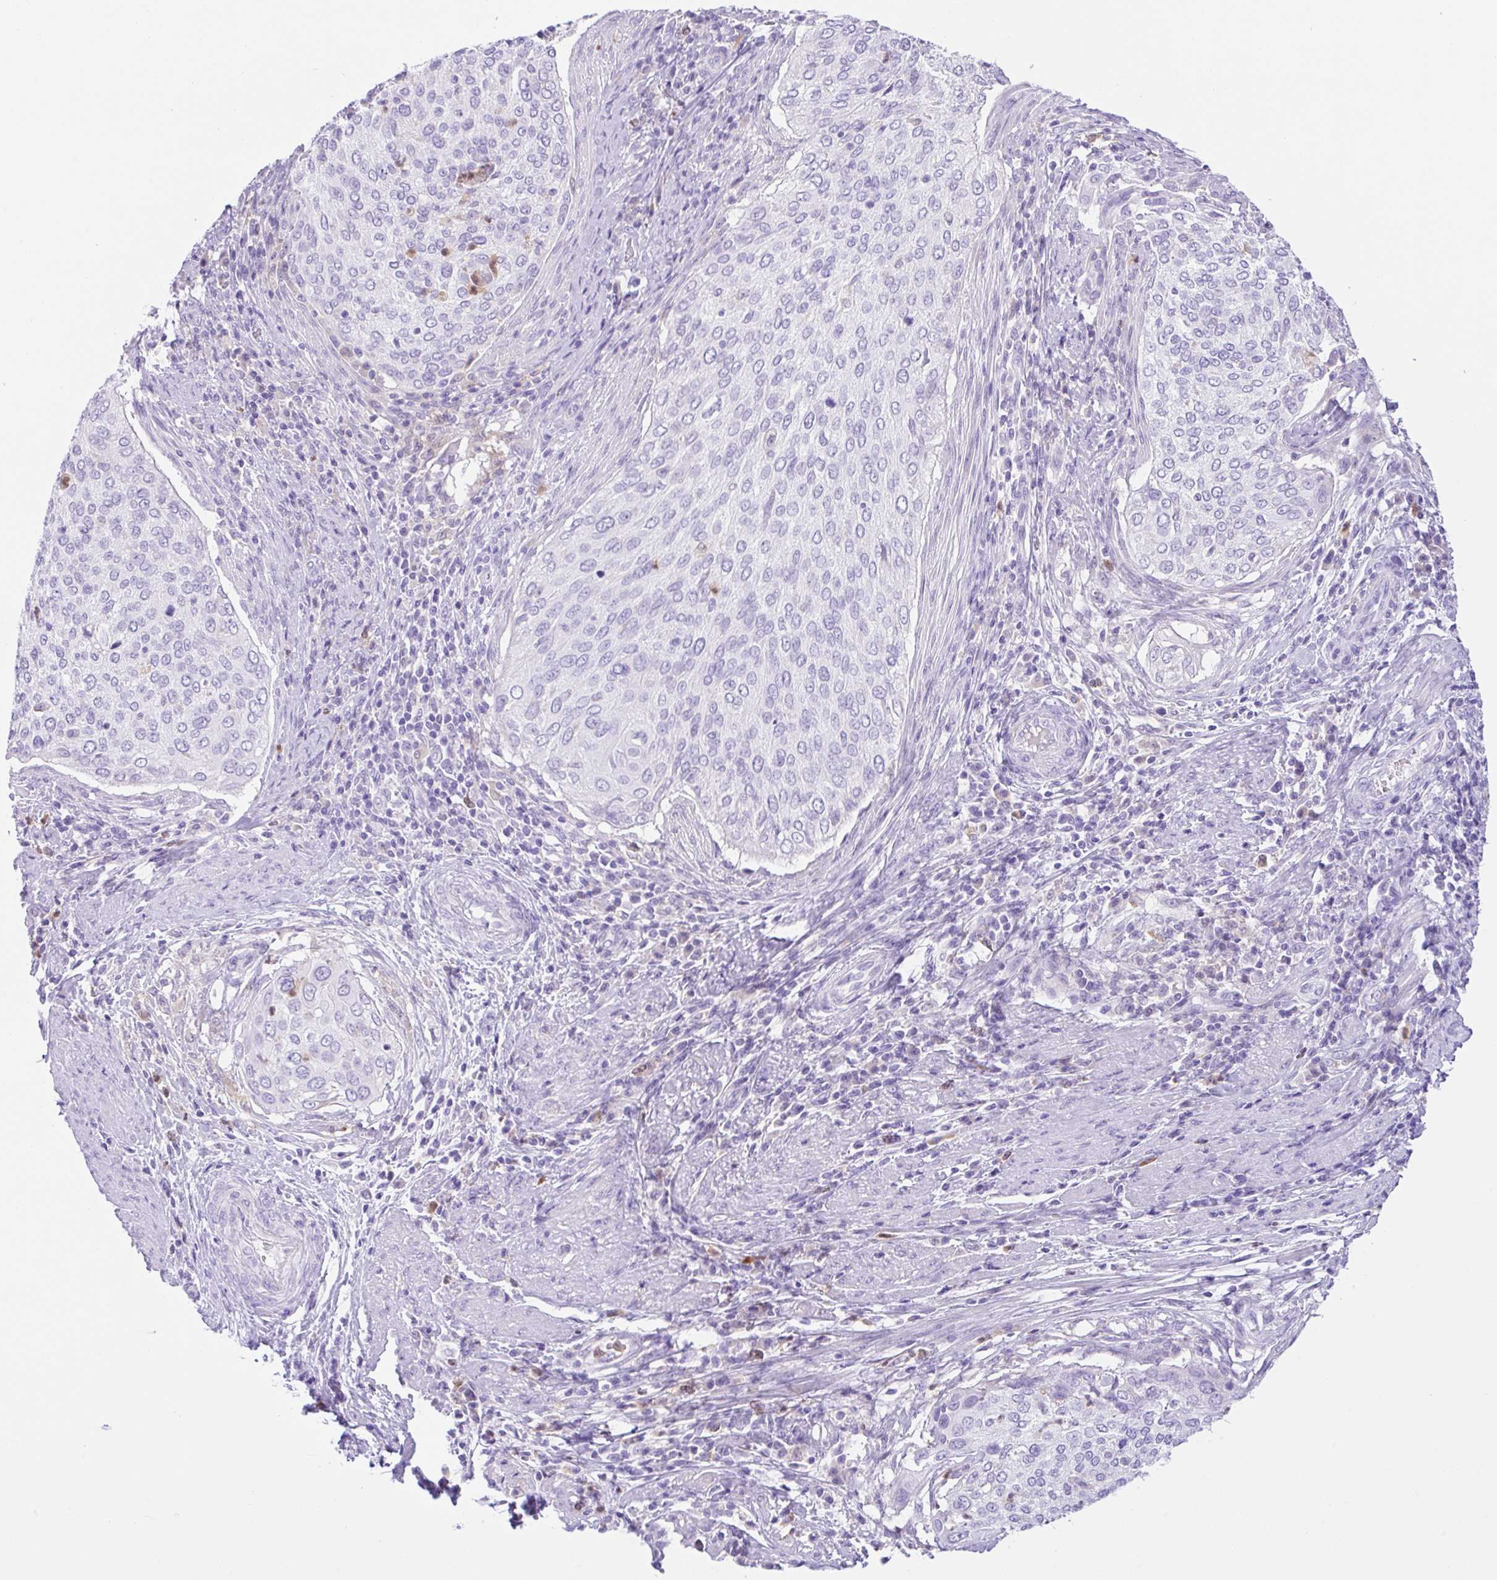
{"staining": {"intensity": "negative", "quantity": "none", "location": "none"}, "tissue": "cervical cancer", "cell_type": "Tumor cells", "image_type": "cancer", "snomed": [{"axis": "morphology", "description": "Squamous cell carcinoma, NOS"}, {"axis": "topography", "description": "Cervix"}], "caption": "This is an IHC image of cervical squamous cell carcinoma. There is no positivity in tumor cells.", "gene": "NCF1", "patient": {"sex": "female", "age": 38}}